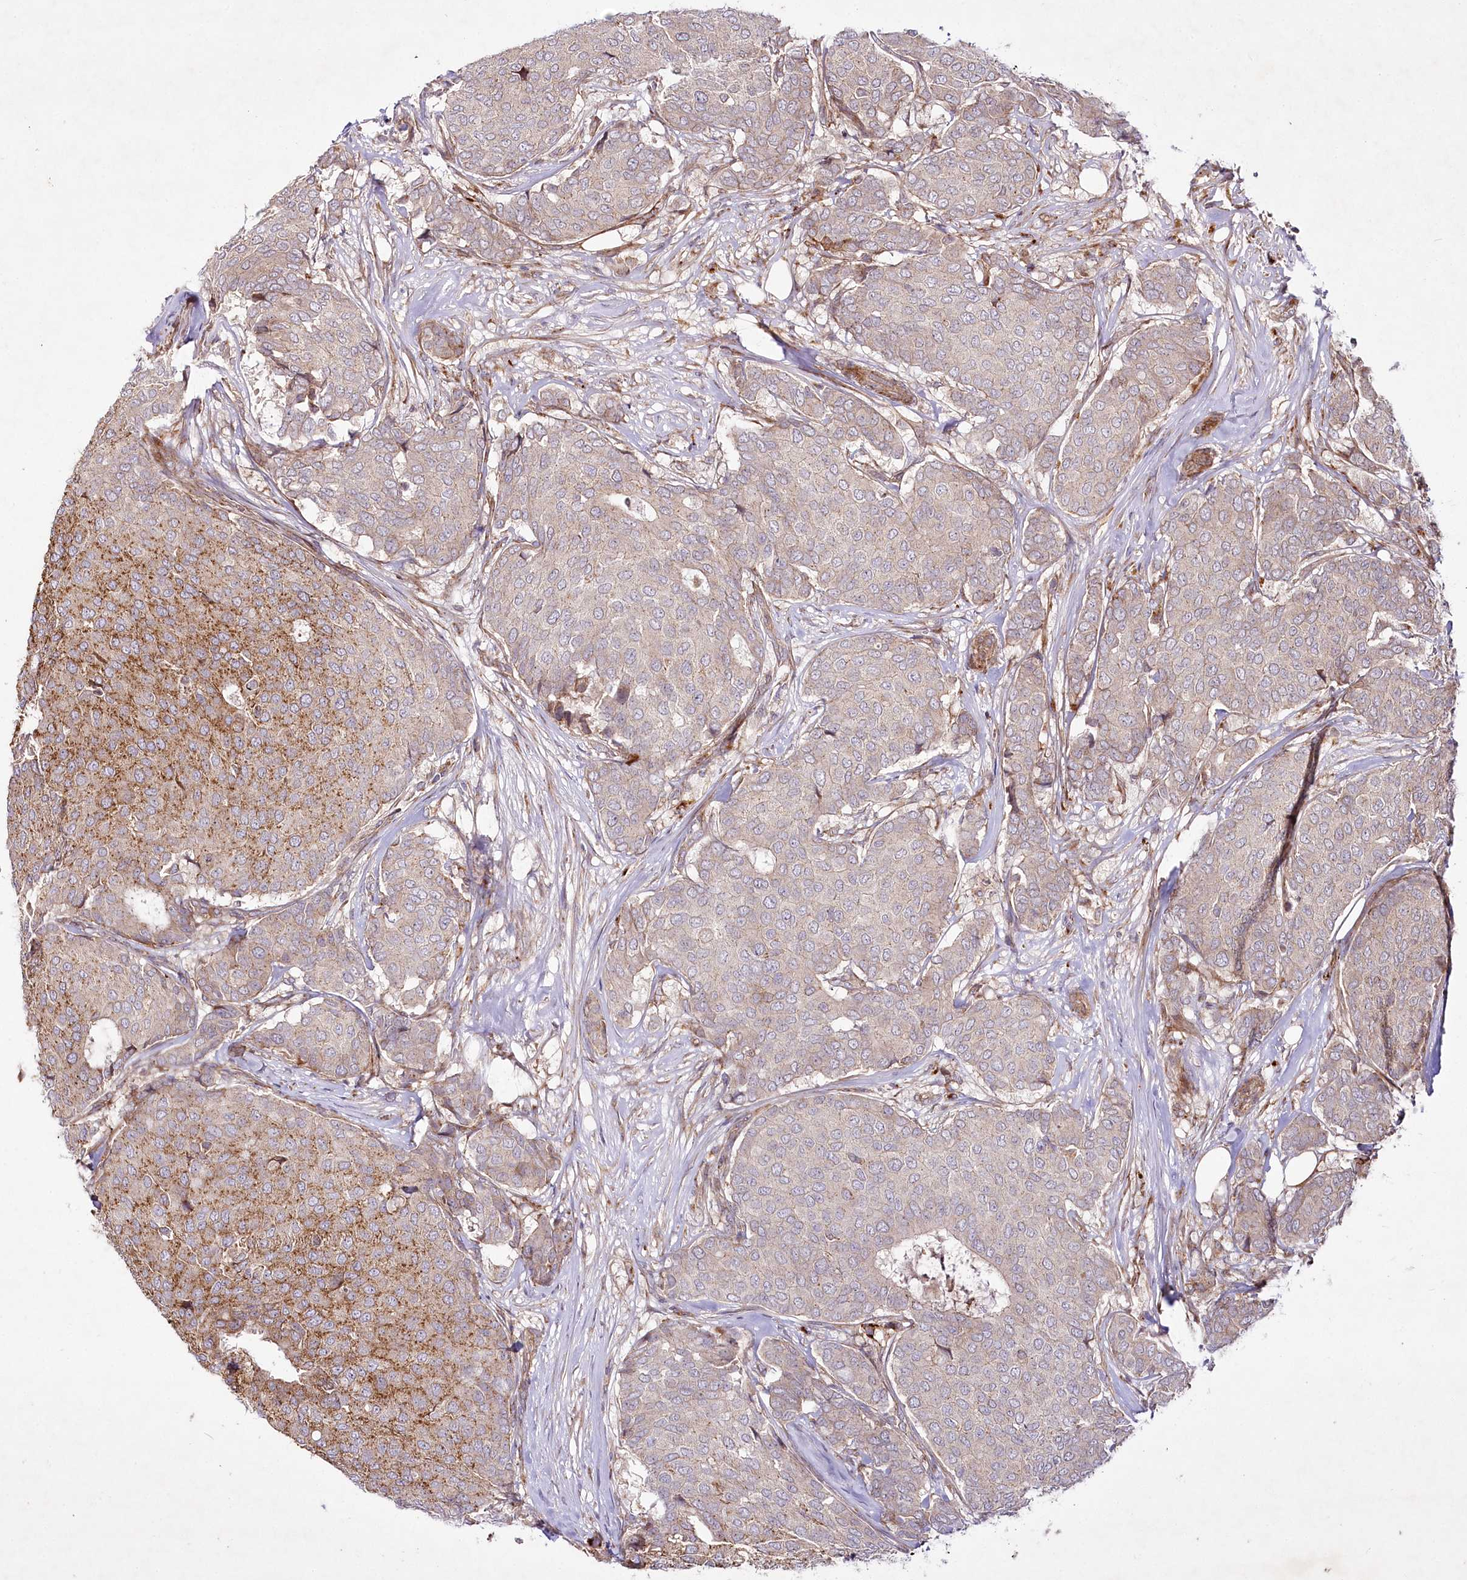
{"staining": {"intensity": "moderate", "quantity": "<25%", "location": "cytoplasmic/membranous"}, "tissue": "breast cancer", "cell_type": "Tumor cells", "image_type": "cancer", "snomed": [{"axis": "morphology", "description": "Duct carcinoma"}, {"axis": "topography", "description": "Breast"}], "caption": "Brown immunohistochemical staining in human invasive ductal carcinoma (breast) displays moderate cytoplasmic/membranous staining in approximately <25% of tumor cells.", "gene": "PSTK", "patient": {"sex": "female", "age": 75}}